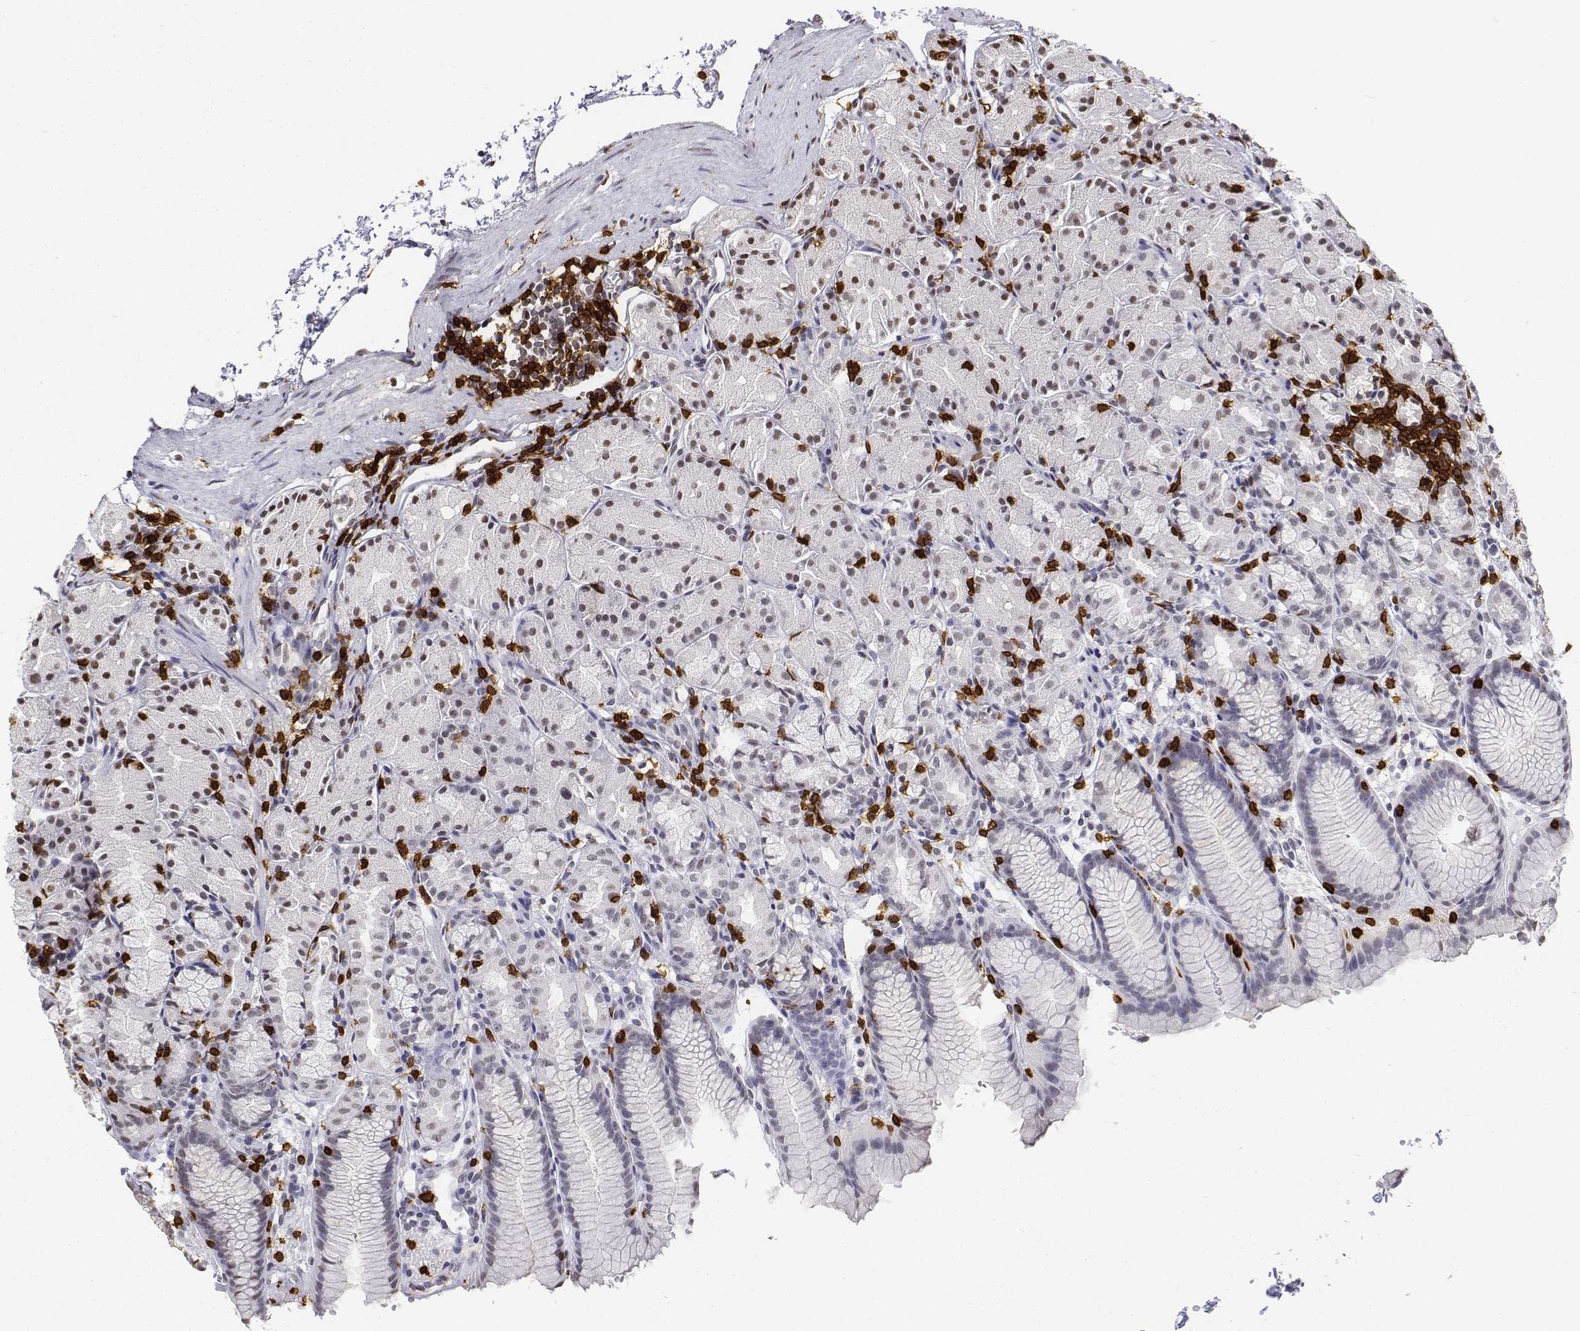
{"staining": {"intensity": "moderate", "quantity": "25%-75%", "location": "nuclear"}, "tissue": "stomach", "cell_type": "Glandular cells", "image_type": "normal", "snomed": [{"axis": "morphology", "description": "Normal tissue, NOS"}, {"axis": "topography", "description": "Stomach, upper"}], "caption": "IHC (DAB) staining of benign stomach shows moderate nuclear protein expression in about 25%-75% of glandular cells.", "gene": "CD3E", "patient": {"sex": "male", "age": 47}}